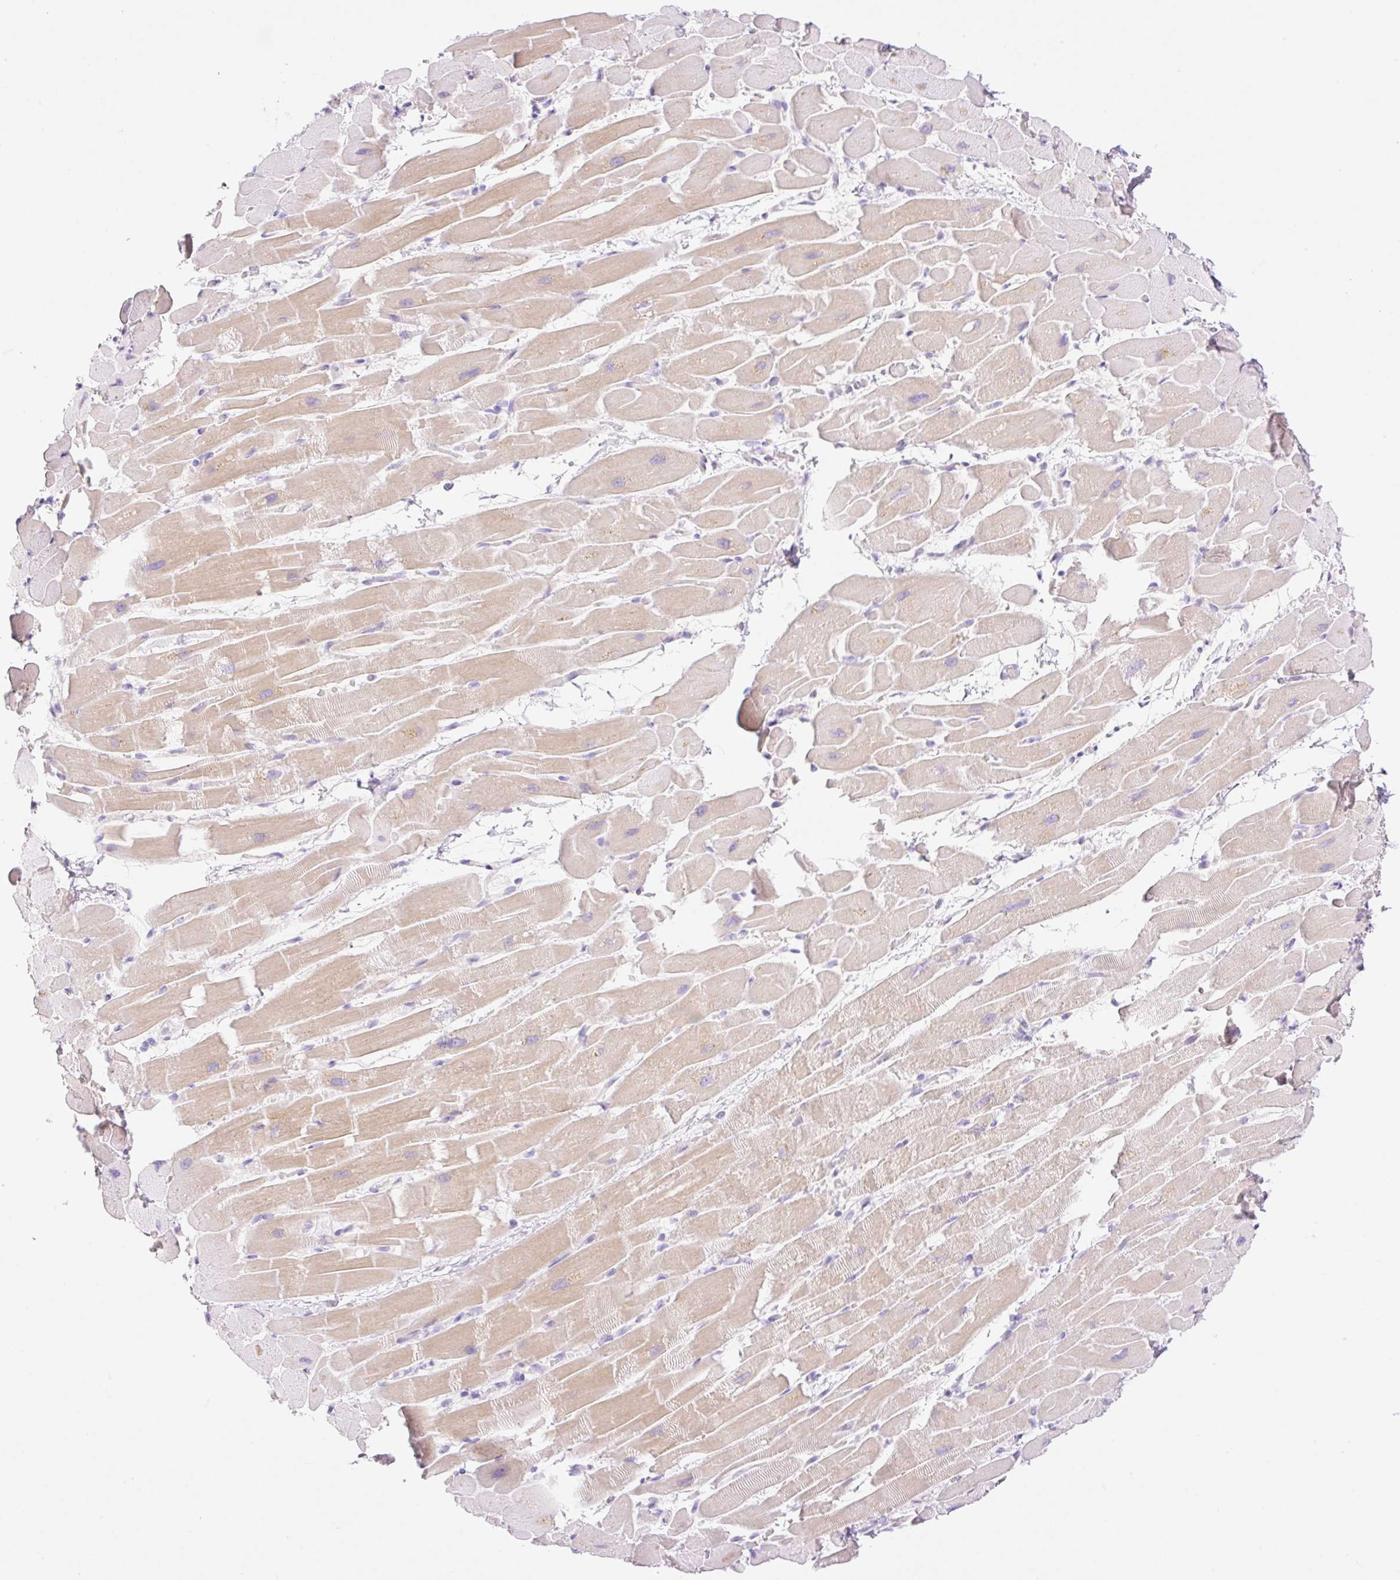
{"staining": {"intensity": "weak", "quantity": "25%-75%", "location": "cytoplasmic/membranous"}, "tissue": "heart muscle", "cell_type": "Cardiomyocytes", "image_type": "normal", "snomed": [{"axis": "morphology", "description": "Normal tissue, NOS"}, {"axis": "topography", "description": "Heart"}], "caption": "Heart muscle stained with IHC demonstrates weak cytoplasmic/membranous expression in about 25%-75% of cardiomyocytes. (IHC, brightfield microscopy, high magnification).", "gene": "PALM3", "patient": {"sex": "male", "age": 37}}